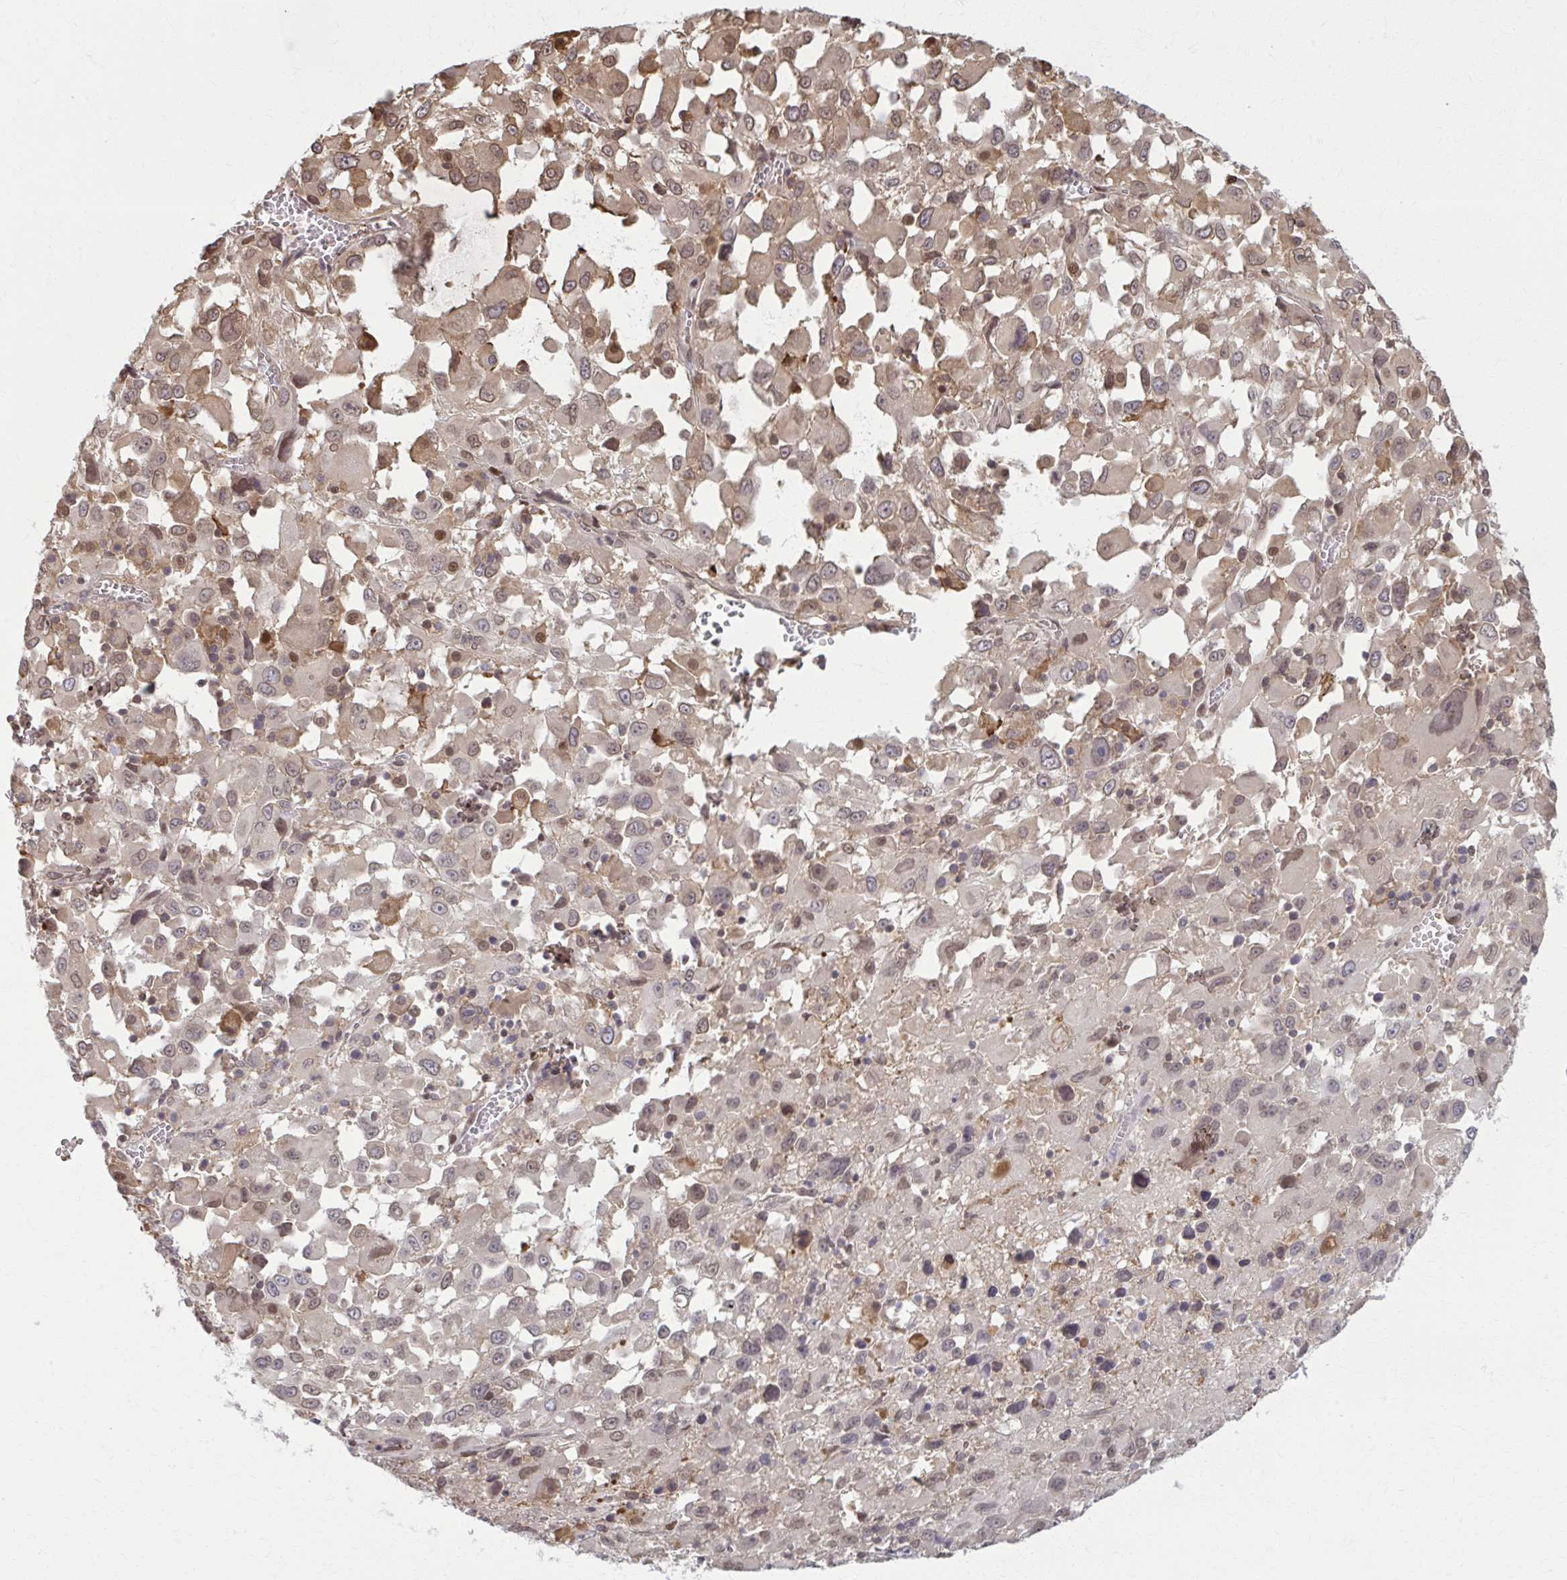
{"staining": {"intensity": "moderate", "quantity": "<25%", "location": "nuclear"}, "tissue": "melanoma", "cell_type": "Tumor cells", "image_type": "cancer", "snomed": [{"axis": "morphology", "description": "Malignant melanoma, Metastatic site"}, {"axis": "topography", "description": "Soft tissue"}], "caption": "This histopathology image demonstrates immunohistochemistry (IHC) staining of human malignant melanoma (metastatic site), with low moderate nuclear positivity in about <25% of tumor cells.", "gene": "MDH1", "patient": {"sex": "male", "age": 50}}